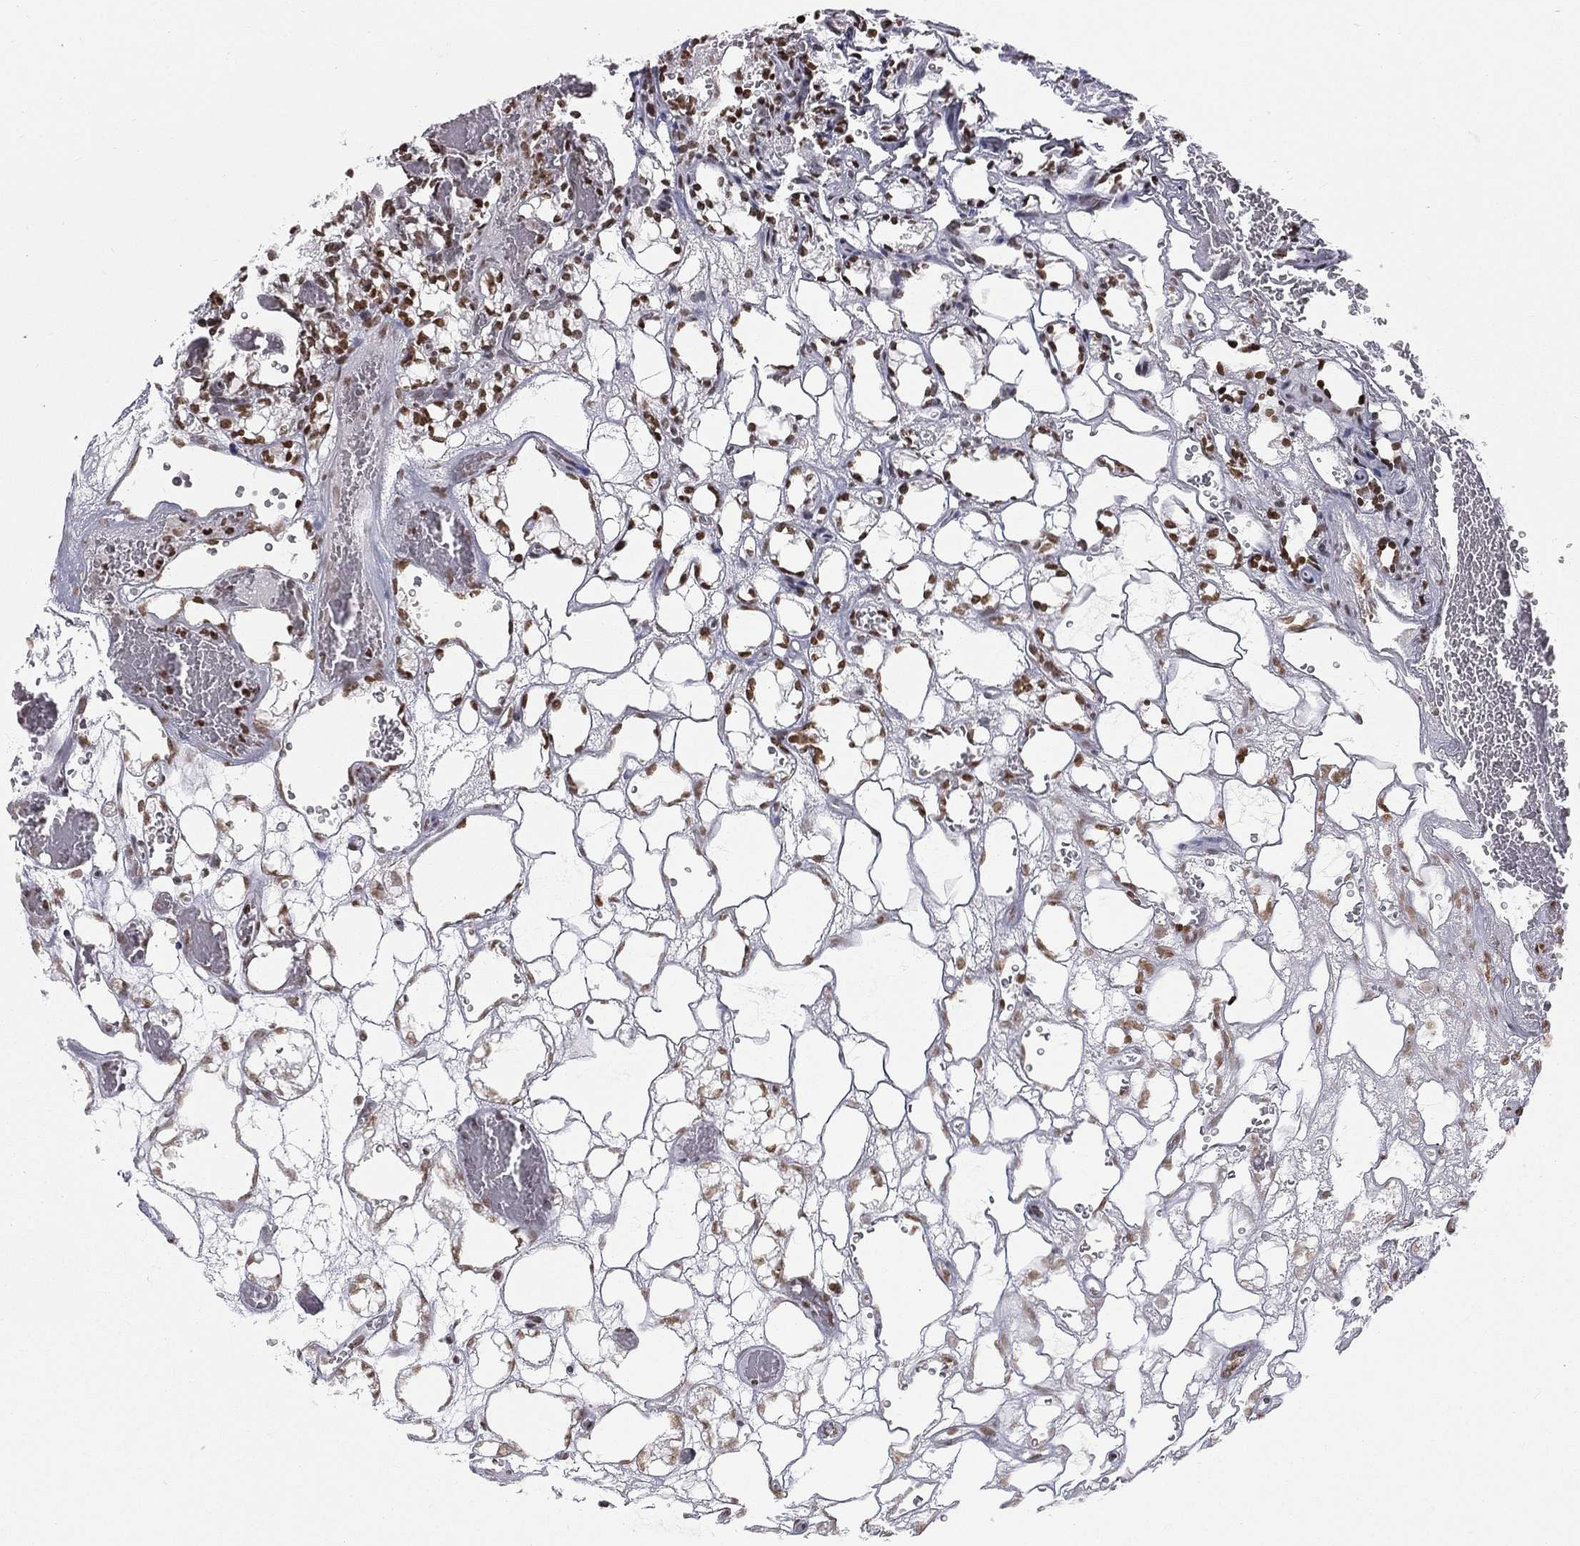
{"staining": {"intensity": "strong", "quantity": ">75%", "location": "nuclear"}, "tissue": "renal cancer", "cell_type": "Tumor cells", "image_type": "cancer", "snomed": [{"axis": "morphology", "description": "Adenocarcinoma, NOS"}, {"axis": "topography", "description": "Kidney"}], "caption": "There is high levels of strong nuclear staining in tumor cells of renal cancer, as demonstrated by immunohistochemical staining (brown color).", "gene": "RFX7", "patient": {"sex": "female", "age": 69}}